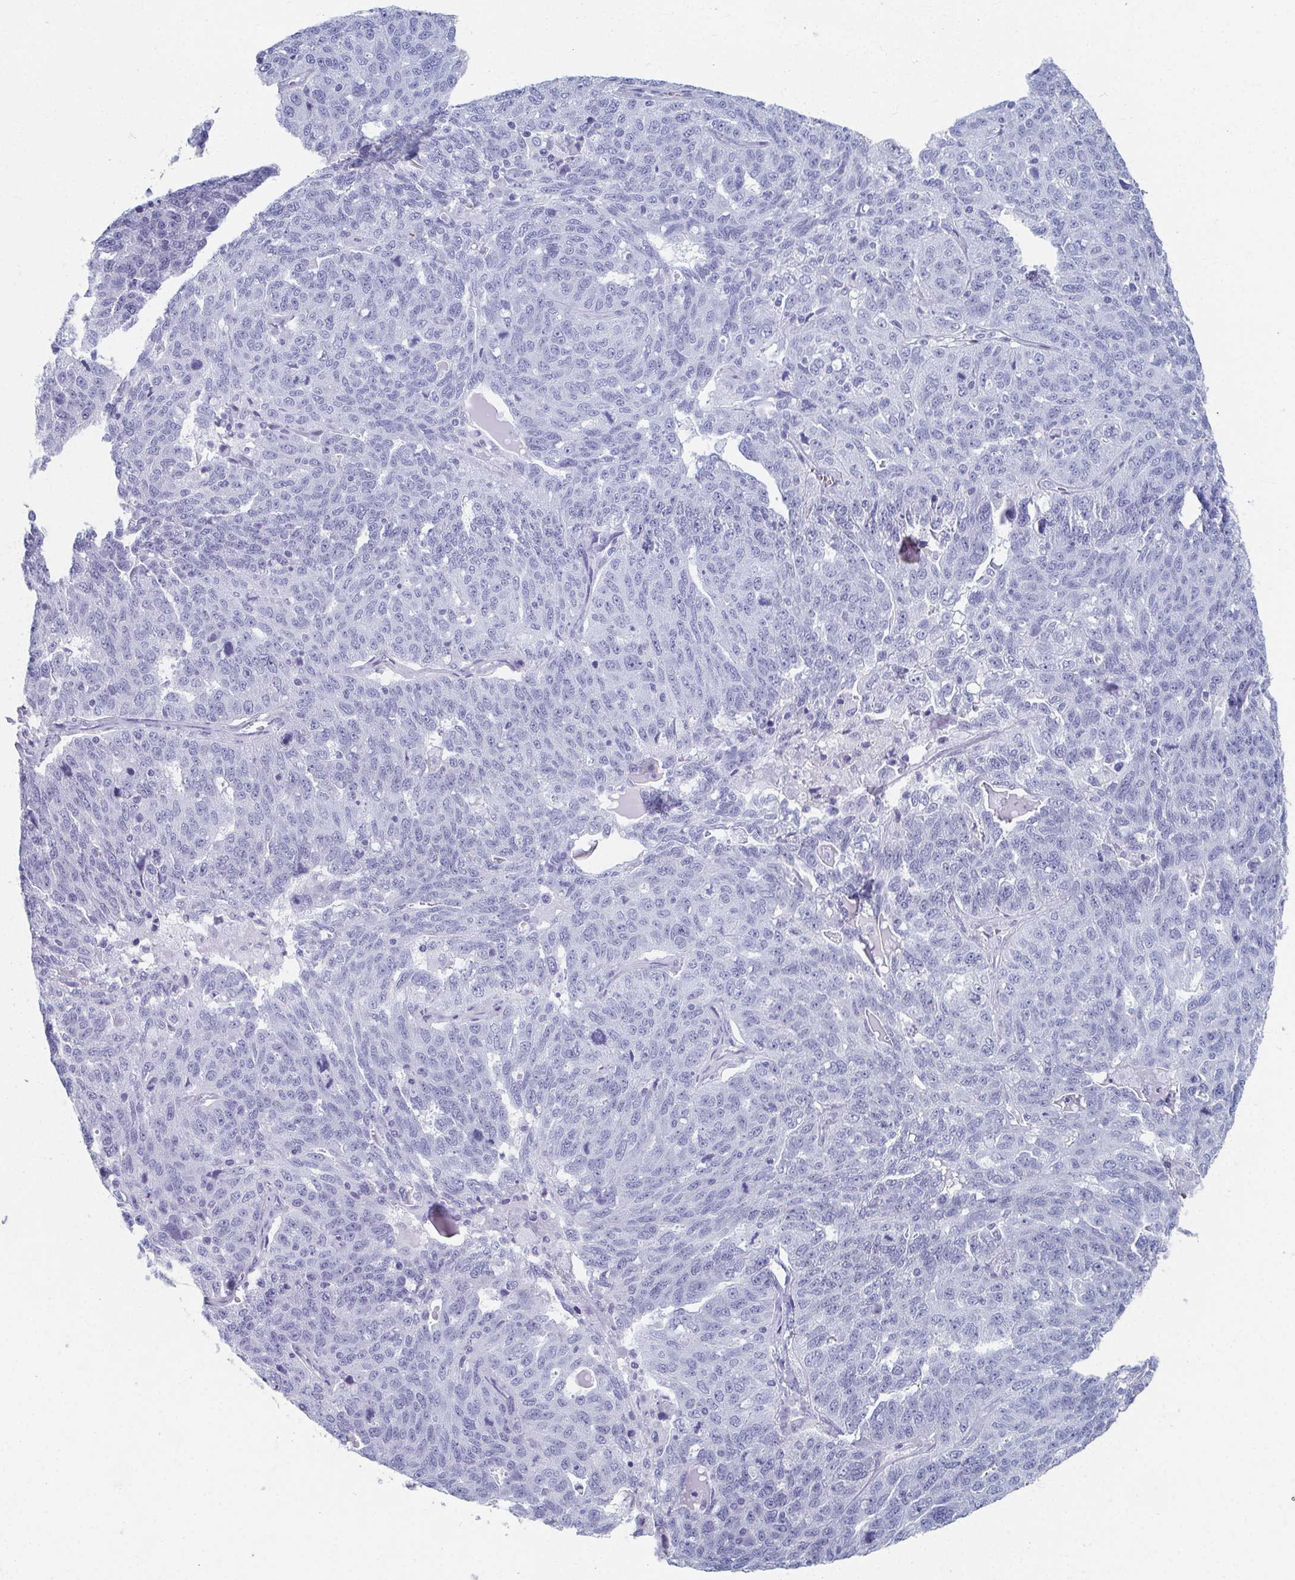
{"staining": {"intensity": "negative", "quantity": "none", "location": "none"}, "tissue": "ovarian cancer", "cell_type": "Tumor cells", "image_type": "cancer", "snomed": [{"axis": "morphology", "description": "Cystadenocarcinoma, serous, NOS"}, {"axis": "topography", "description": "Ovary"}], "caption": "Immunohistochemical staining of ovarian cancer displays no significant positivity in tumor cells.", "gene": "GHRL", "patient": {"sex": "female", "age": 71}}